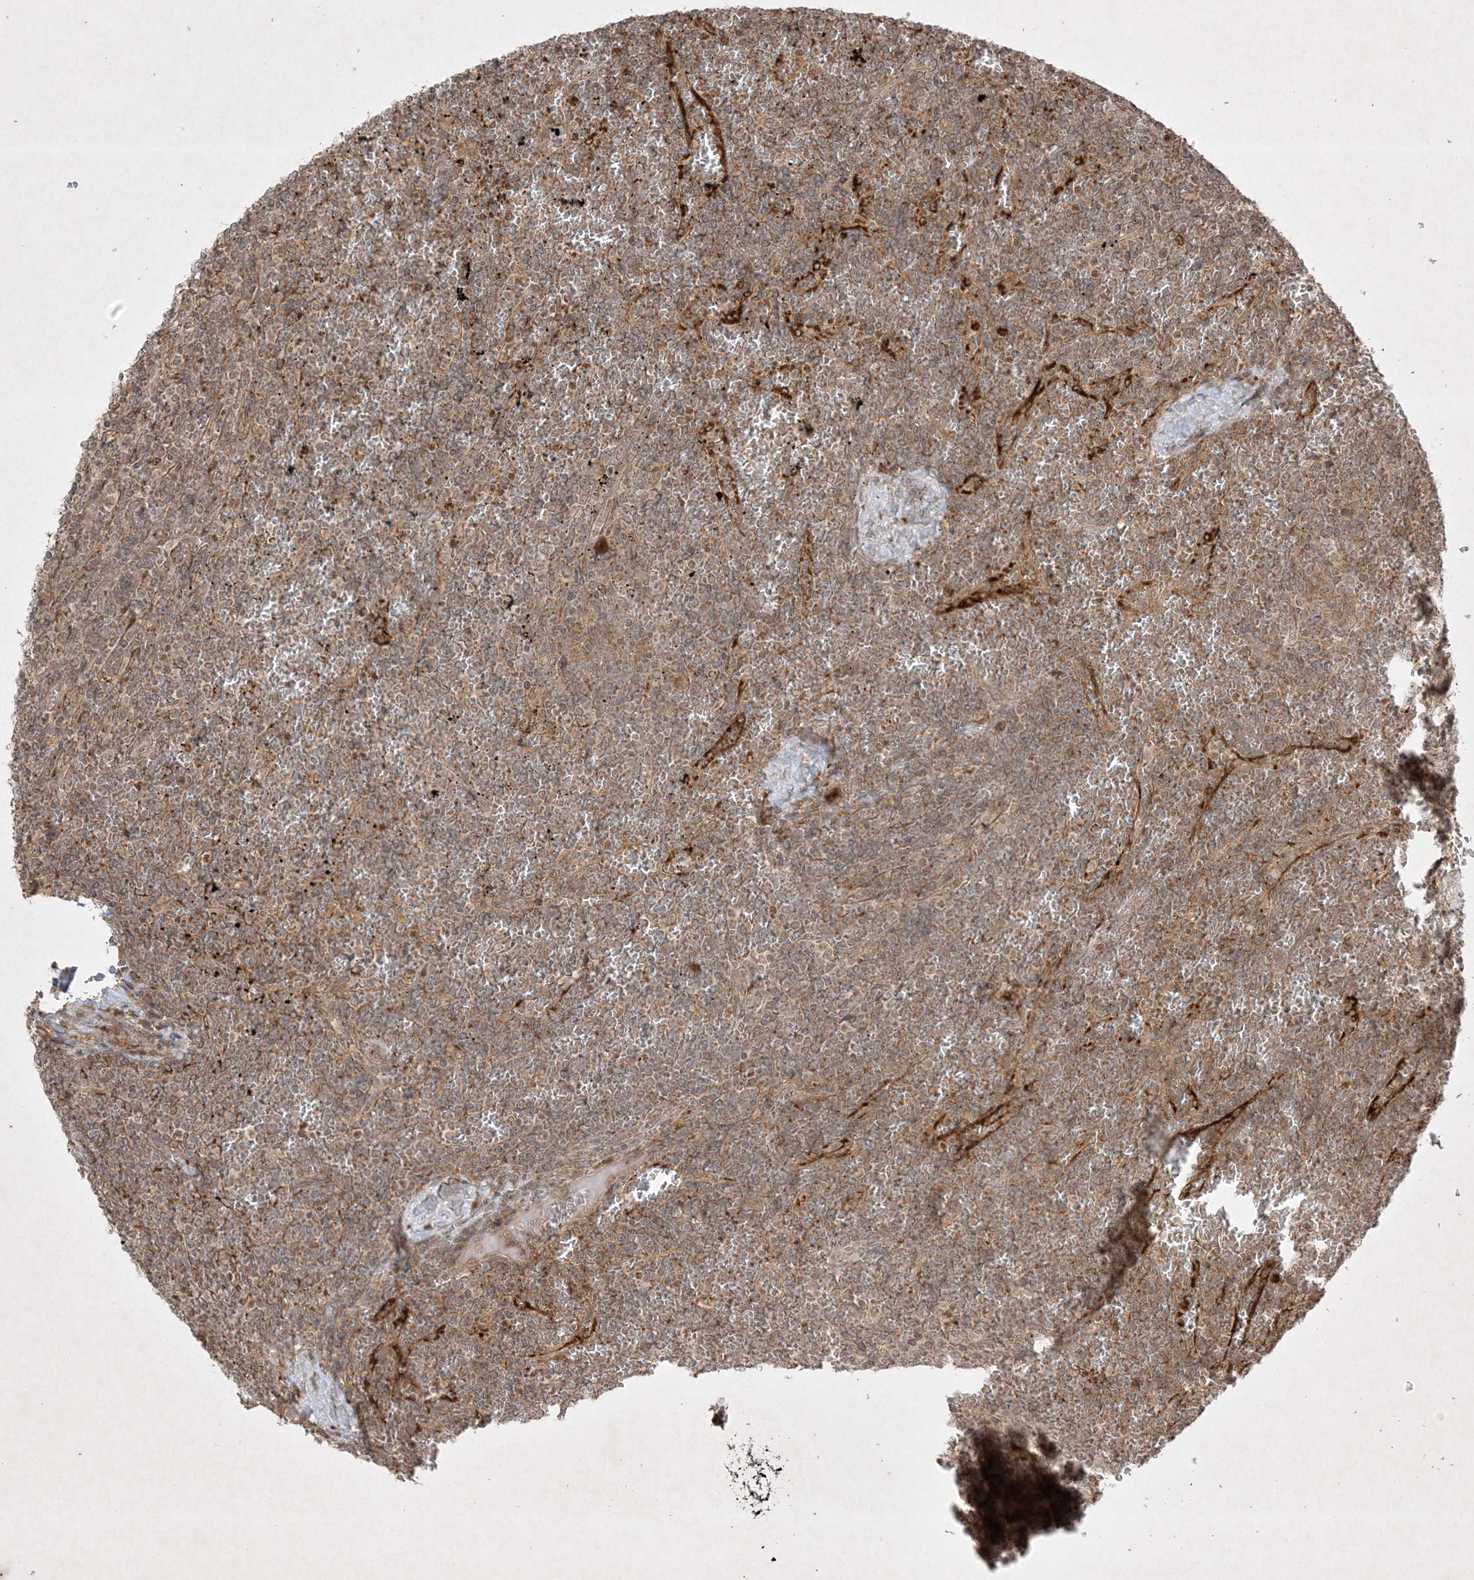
{"staining": {"intensity": "weak", "quantity": "25%-75%", "location": "cytoplasmic/membranous"}, "tissue": "lymphoma", "cell_type": "Tumor cells", "image_type": "cancer", "snomed": [{"axis": "morphology", "description": "Malignant lymphoma, non-Hodgkin's type, Low grade"}, {"axis": "topography", "description": "Spleen"}], "caption": "Protein staining of lymphoma tissue exhibits weak cytoplasmic/membranous expression in approximately 25%-75% of tumor cells. Immunohistochemistry stains the protein in brown and the nuclei are stained blue.", "gene": "PTK6", "patient": {"sex": "female", "age": 19}}